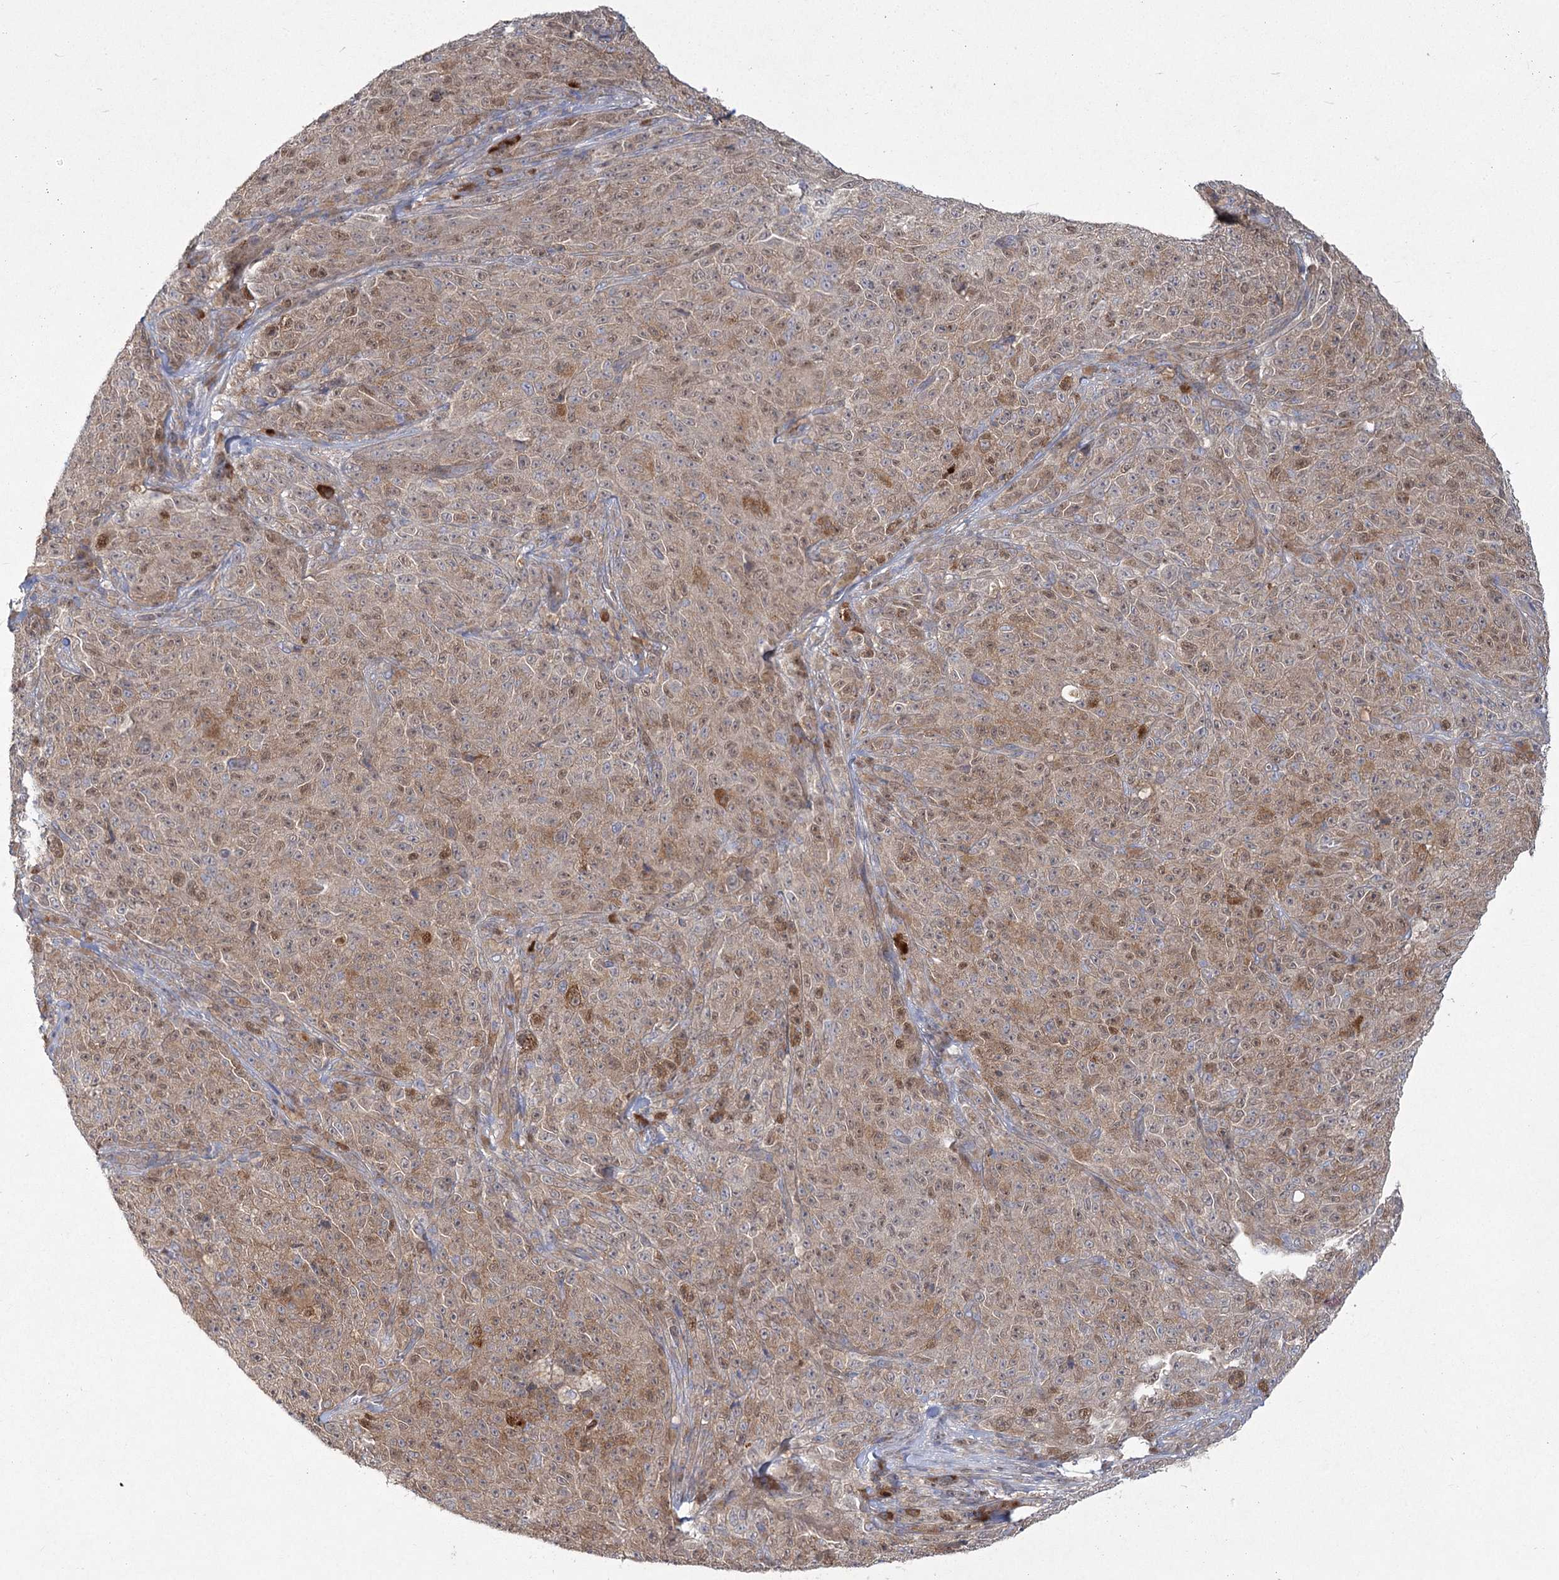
{"staining": {"intensity": "moderate", "quantity": ">75%", "location": "cytoplasmic/membranous,nuclear"}, "tissue": "melanoma", "cell_type": "Tumor cells", "image_type": "cancer", "snomed": [{"axis": "morphology", "description": "Malignant melanoma, NOS"}, {"axis": "topography", "description": "Skin"}], "caption": "This micrograph displays immunohistochemistry (IHC) staining of malignant melanoma, with medium moderate cytoplasmic/membranous and nuclear positivity in approximately >75% of tumor cells.", "gene": "CAMTA1", "patient": {"sex": "female", "age": 82}}